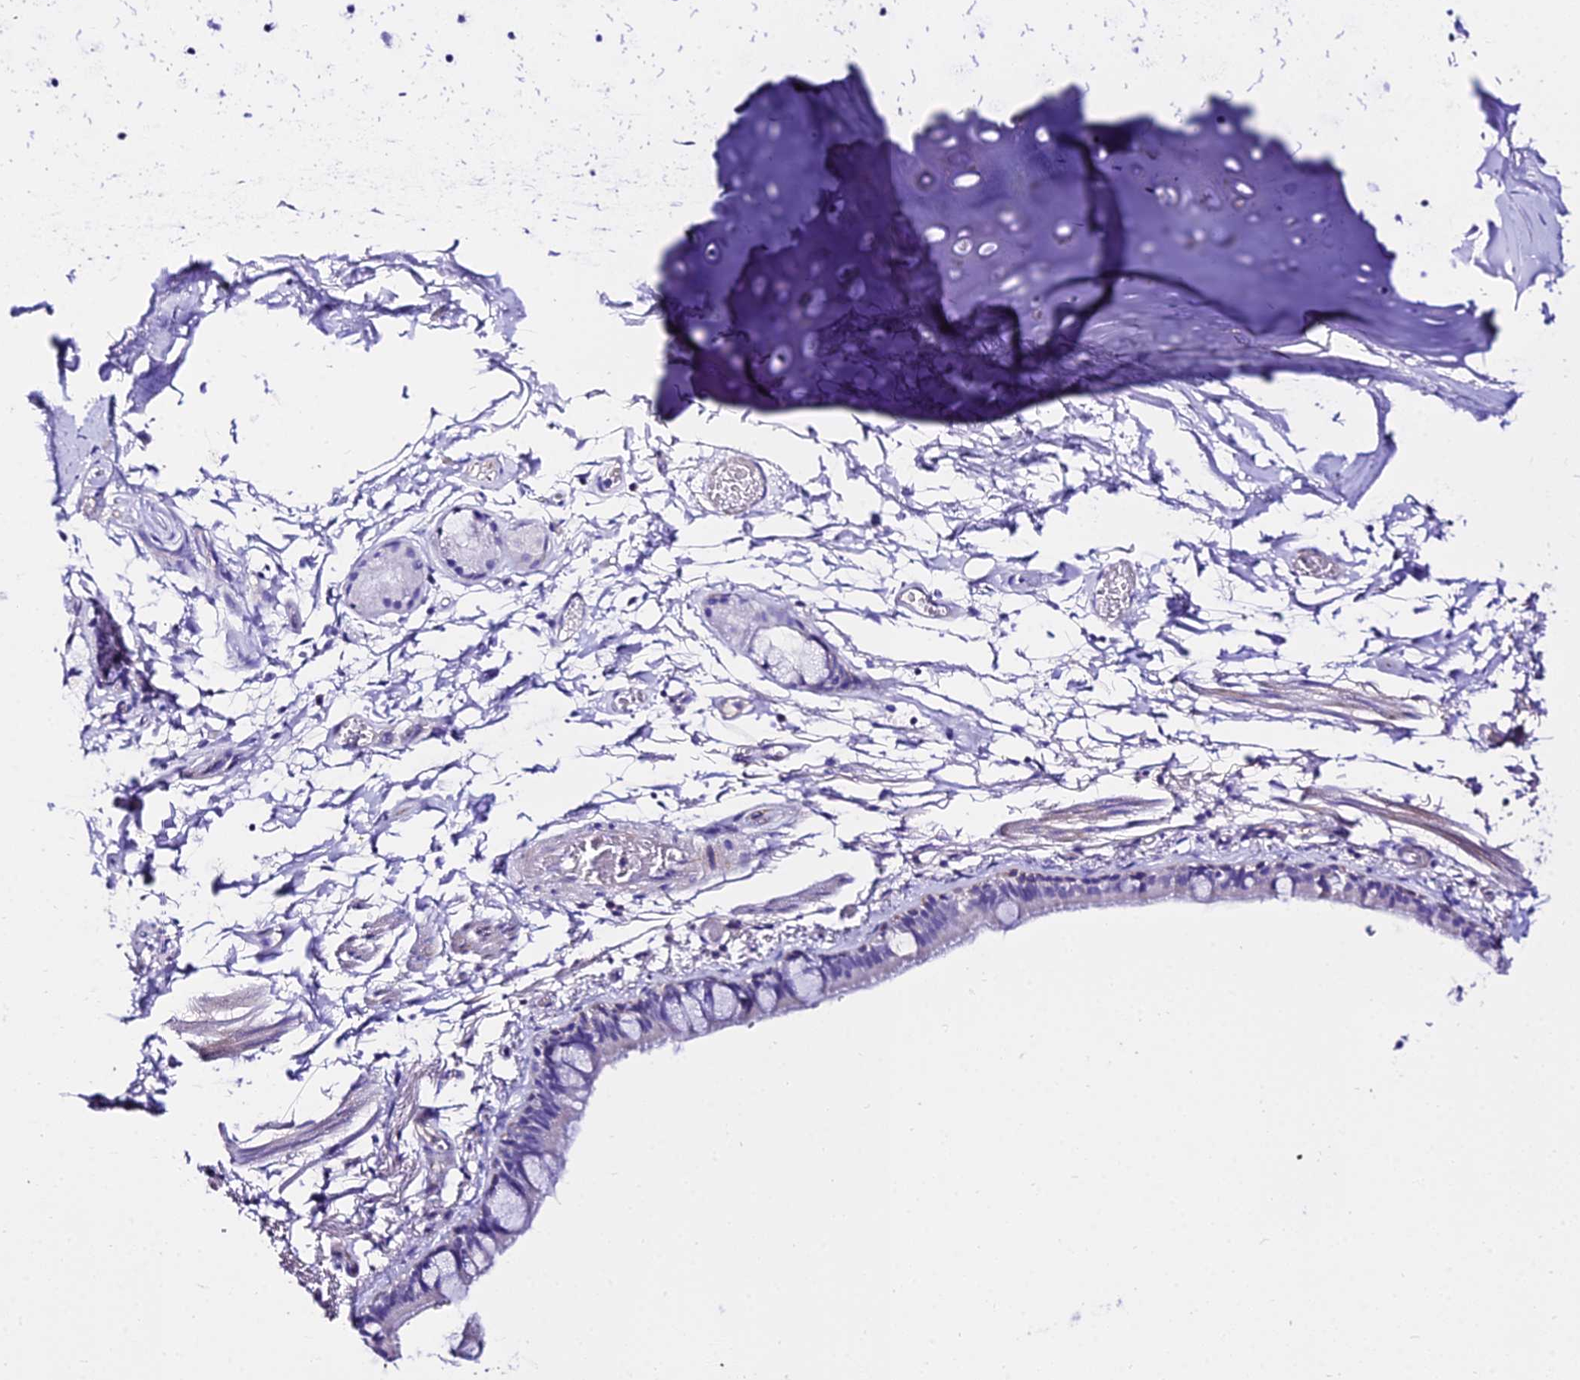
{"staining": {"intensity": "negative", "quantity": "none", "location": "none"}, "tissue": "bronchus", "cell_type": "Respiratory epithelial cells", "image_type": "normal", "snomed": [{"axis": "morphology", "description": "Normal tissue, NOS"}, {"axis": "topography", "description": "Cartilage tissue"}], "caption": "The image displays no staining of respiratory epithelial cells in normal bronchus. (DAB immunohistochemistry with hematoxylin counter stain).", "gene": "DEFB106A", "patient": {"sex": "male", "age": 63}}